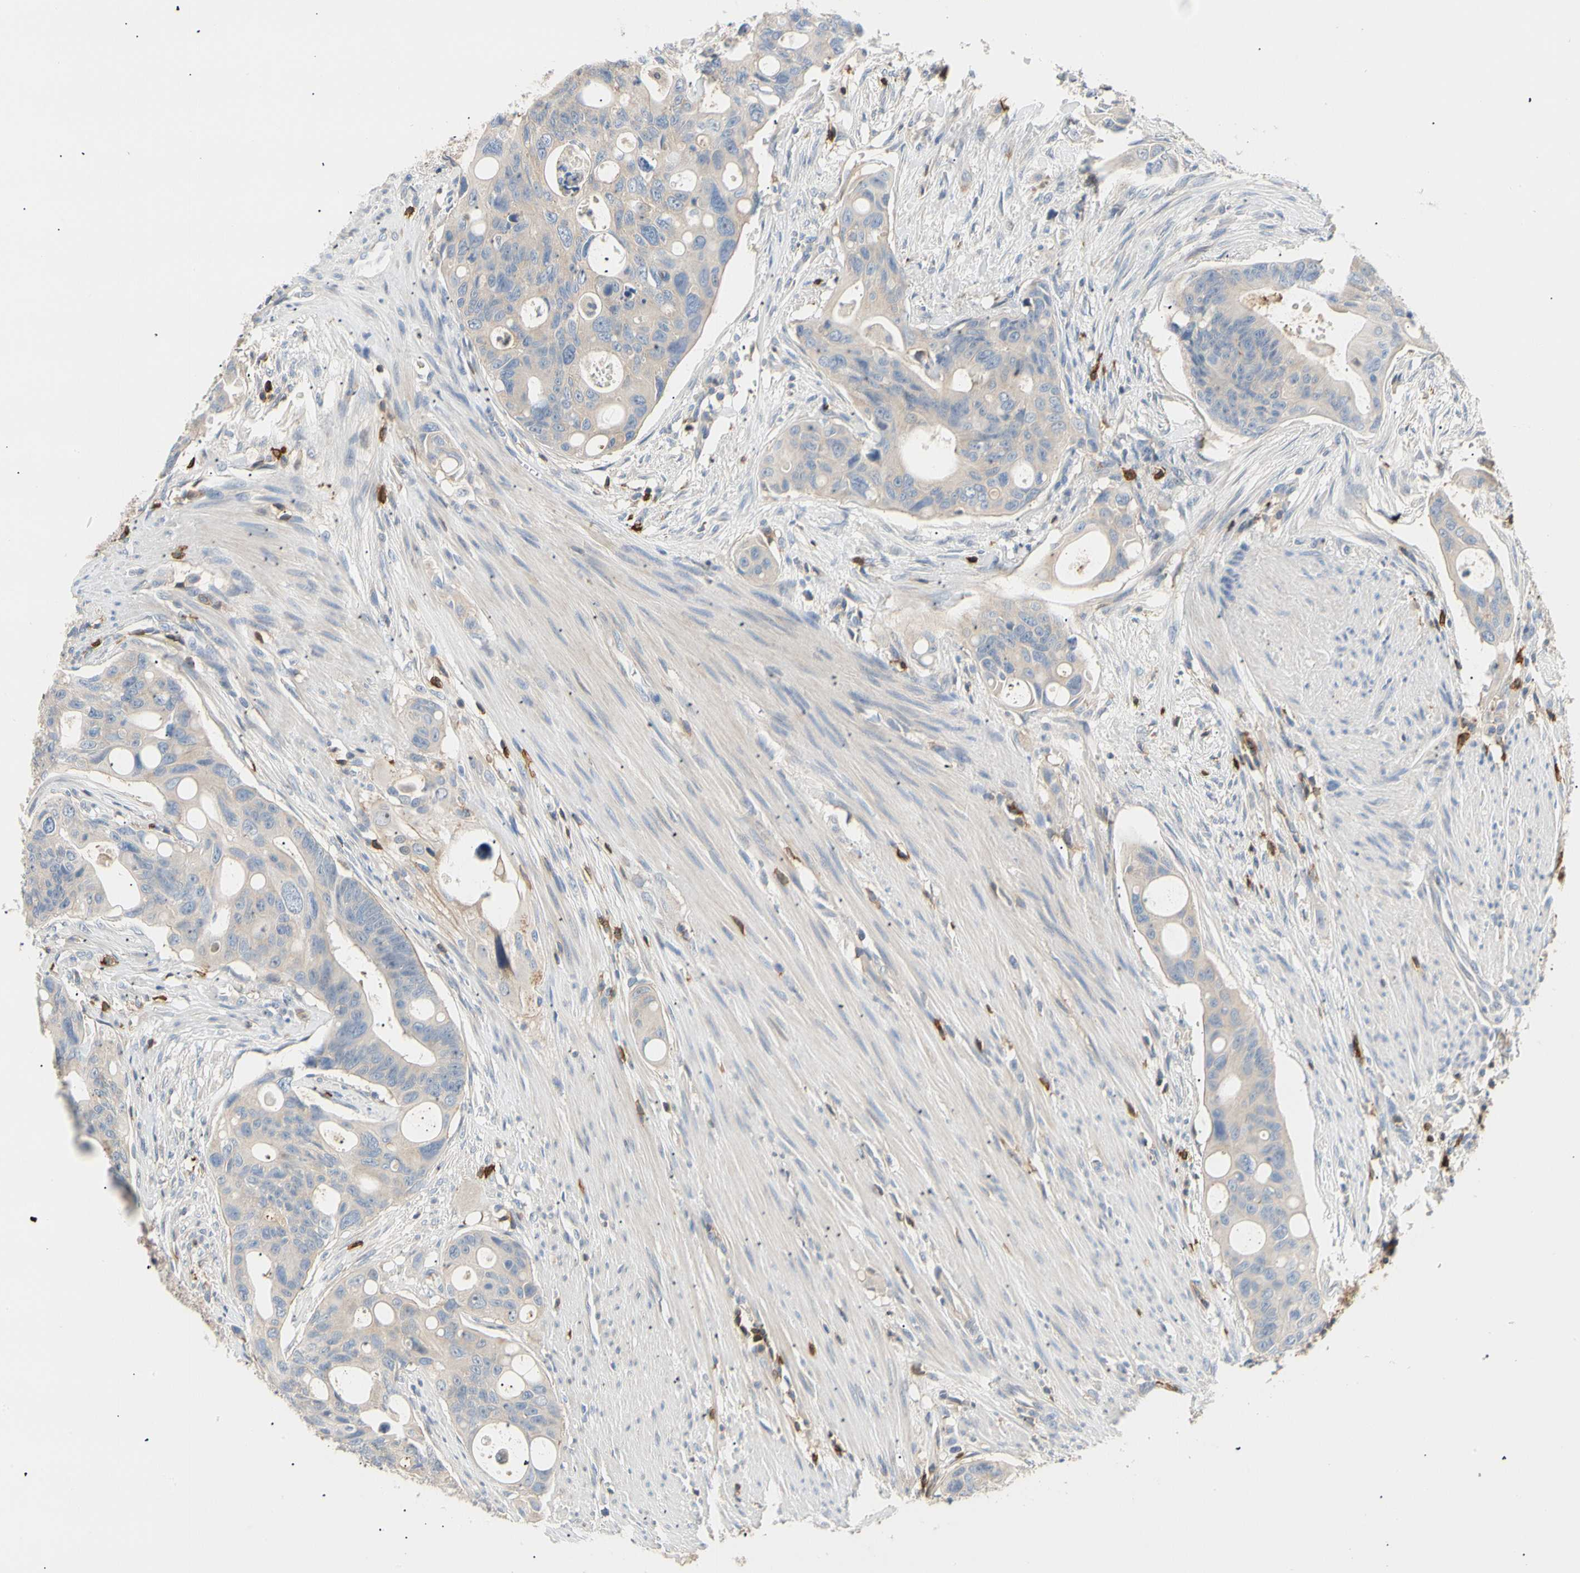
{"staining": {"intensity": "weak", "quantity": ">75%", "location": "cytoplasmic/membranous"}, "tissue": "colorectal cancer", "cell_type": "Tumor cells", "image_type": "cancer", "snomed": [{"axis": "morphology", "description": "Adenocarcinoma, NOS"}, {"axis": "topography", "description": "Colon"}], "caption": "Human colorectal adenocarcinoma stained with a protein marker reveals weak staining in tumor cells.", "gene": "TNFRSF18", "patient": {"sex": "female", "age": 57}}